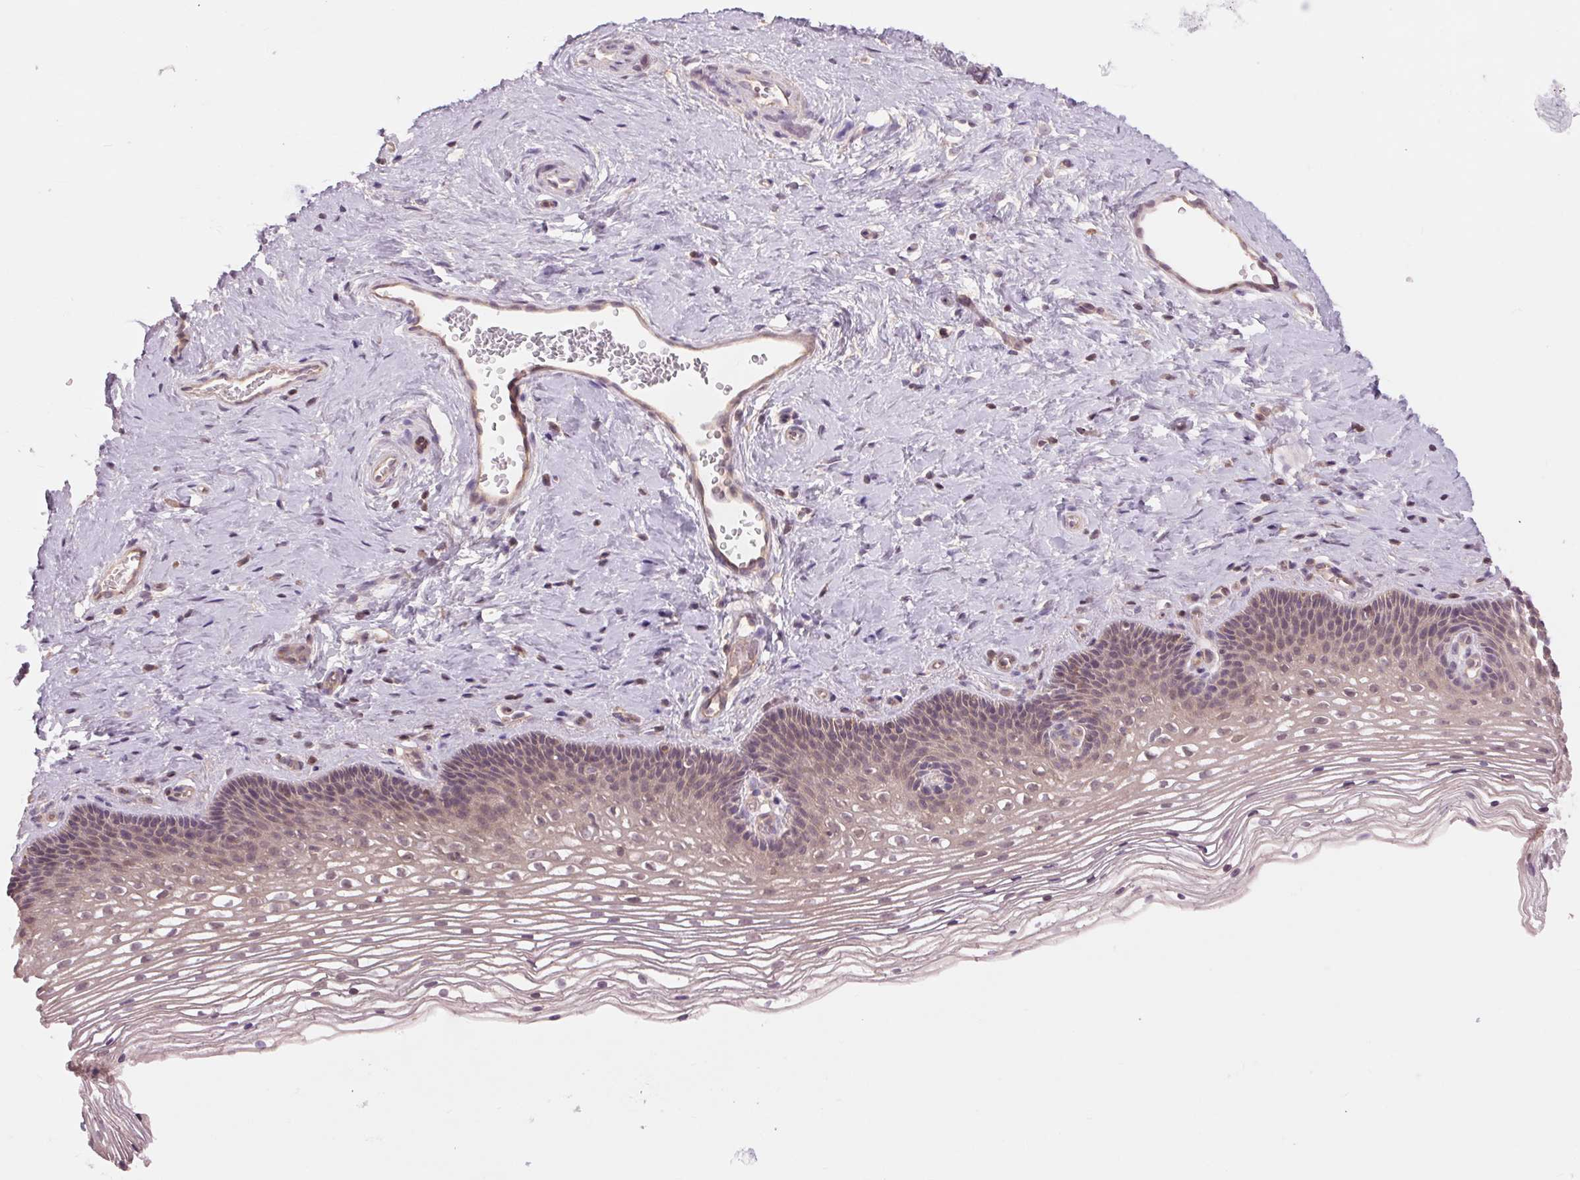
{"staining": {"intensity": "weak", "quantity": ">75%", "location": "cytoplasmic/membranous"}, "tissue": "cervix", "cell_type": "Glandular cells", "image_type": "normal", "snomed": [{"axis": "morphology", "description": "Normal tissue, NOS"}, {"axis": "topography", "description": "Cervix"}], "caption": "Cervix stained with IHC displays weak cytoplasmic/membranous expression in about >75% of glandular cells. (DAB IHC with brightfield microscopy, high magnification).", "gene": "SH3RF2", "patient": {"sex": "female", "age": 34}}